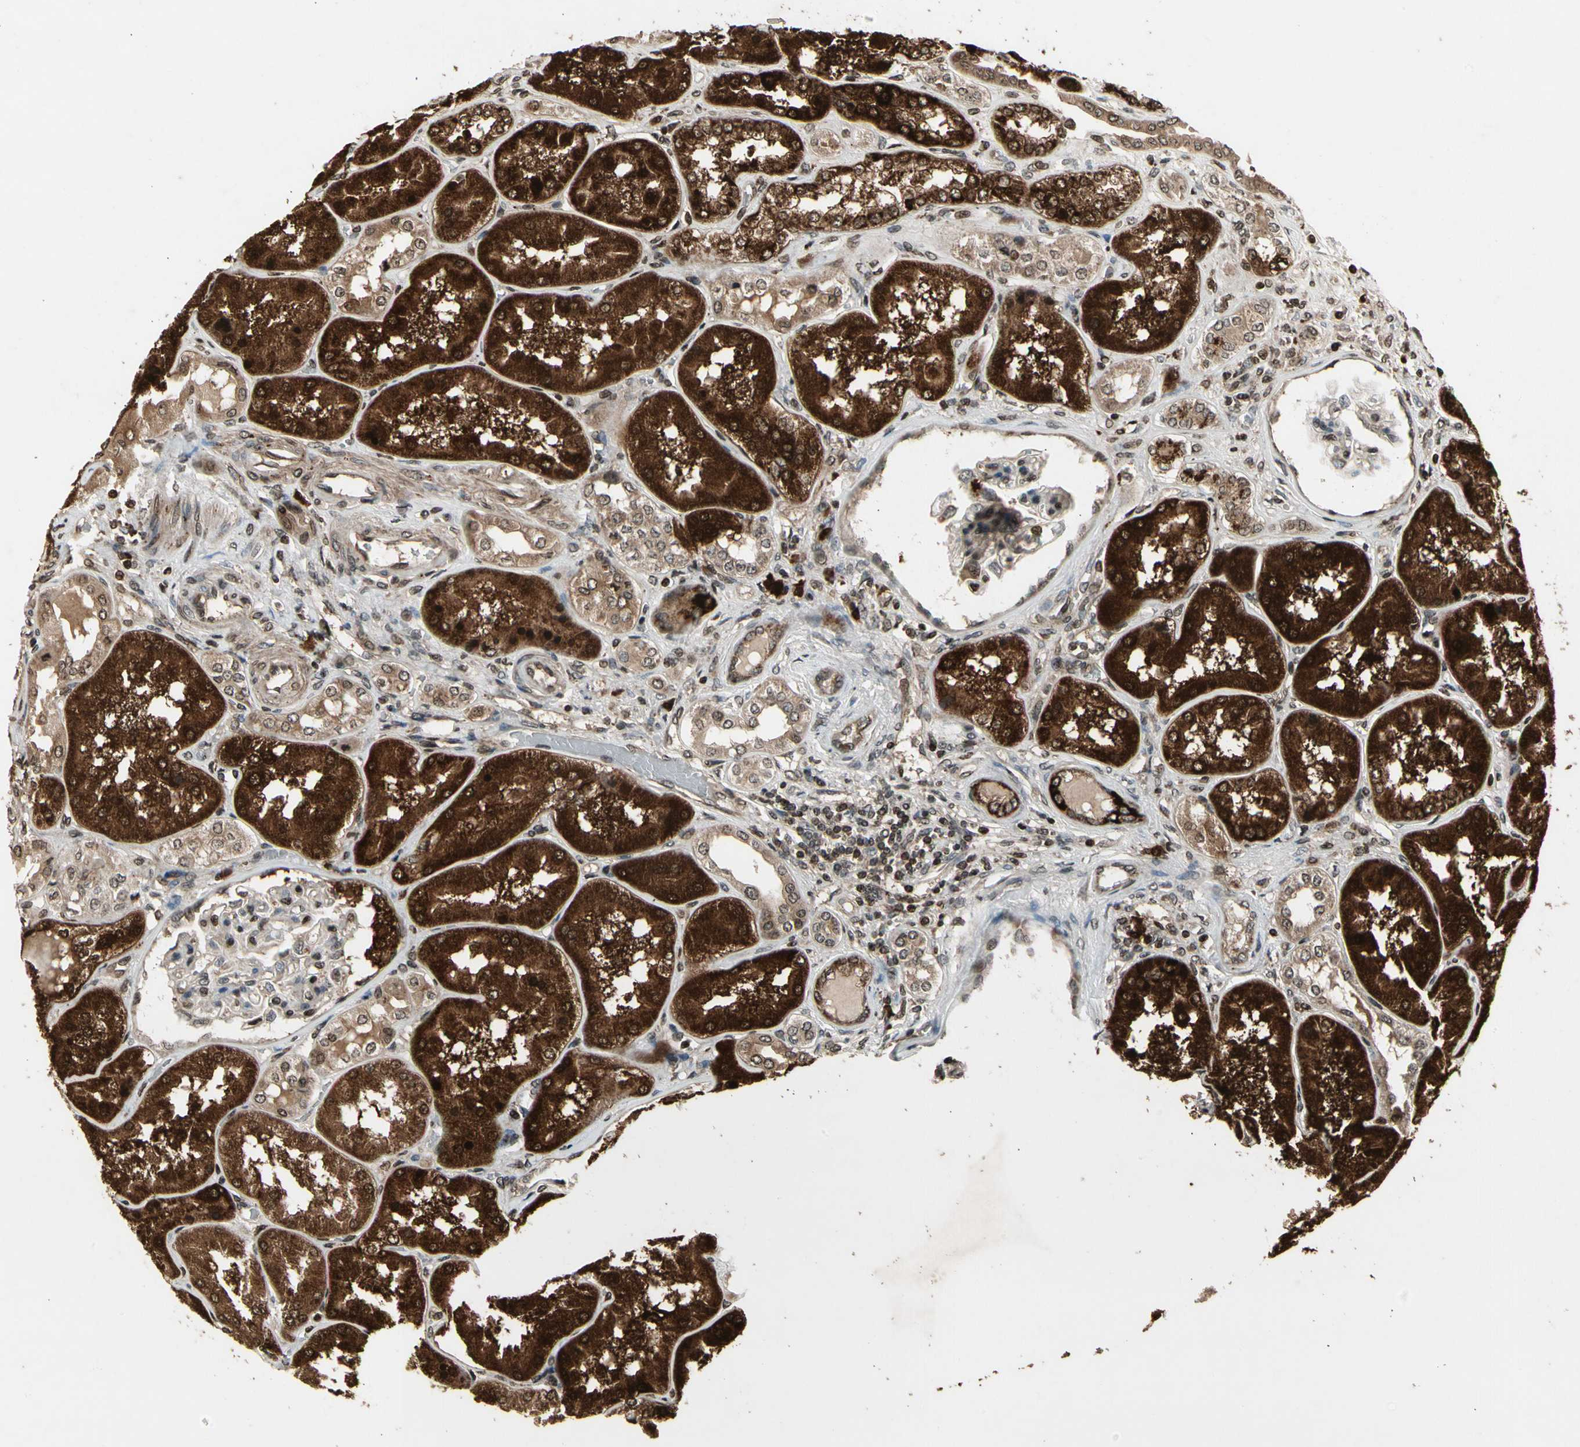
{"staining": {"intensity": "moderate", "quantity": ">75%", "location": "nuclear"}, "tissue": "kidney", "cell_type": "Cells in glomeruli", "image_type": "normal", "snomed": [{"axis": "morphology", "description": "Normal tissue, NOS"}, {"axis": "topography", "description": "Kidney"}], "caption": "A brown stain shows moderate nuclear staining of a protein in cells in glomeruli of normal kidney. Immunohistochemistry stains the protein in brown and the nuclei are stained blue.", "gene": "GLRX", "patient": {"sex": "female", "age": 56}}